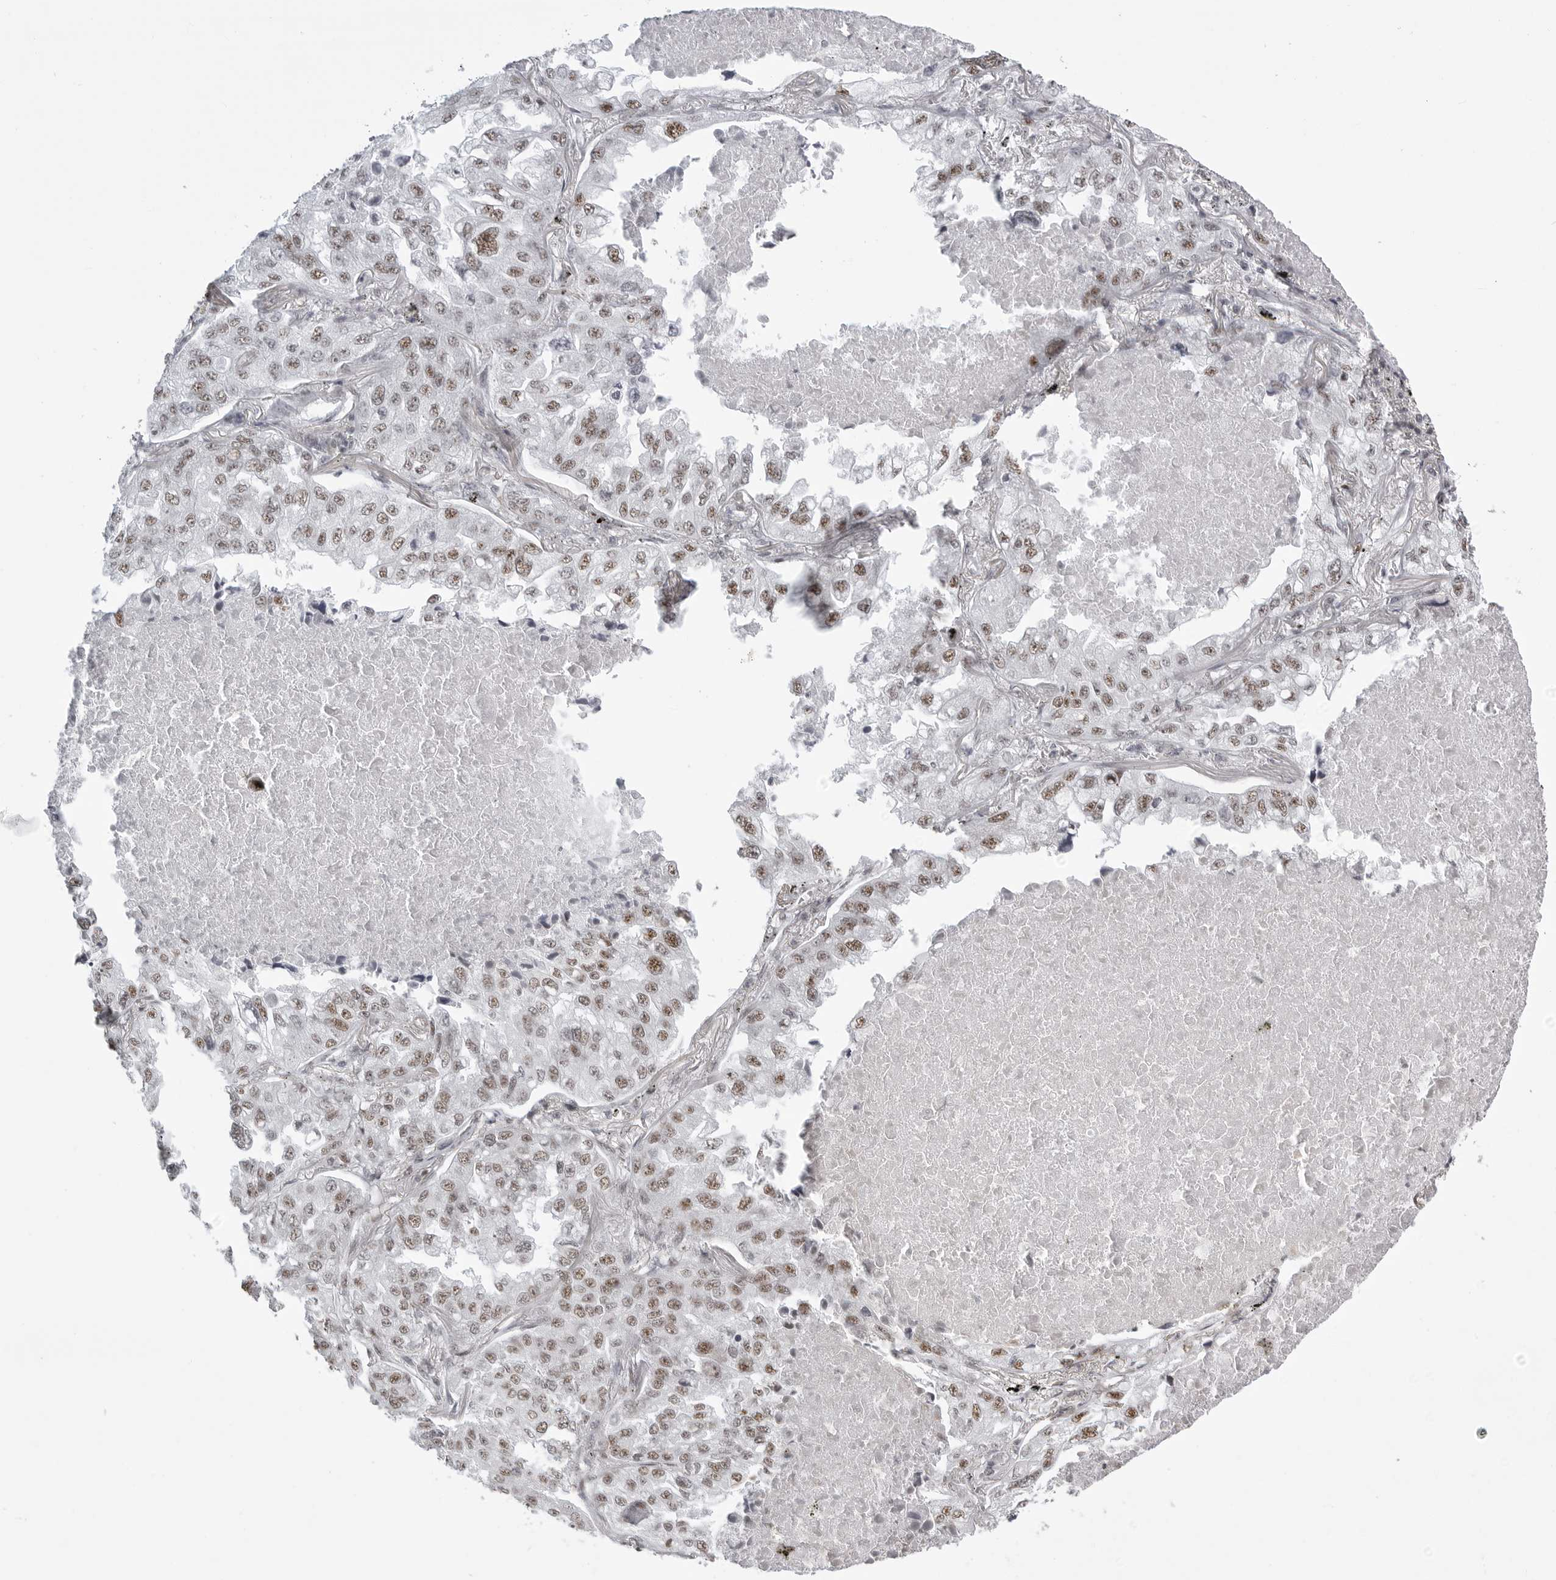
{"staining": {"intensity": "moderate", "quantity": "25%-75%", "location": "nuclear"}, "tissue": "lung cancer", "cell_type": "Tumor cells", "image_type": "cancer", "snomed": [{"axis": "morphology", "description": "Adenocarcinoma, NOS"}, {"axis": "topography", "description": "Lung"}], "caption": "IHC (DAB) staining of human adenocarcinoma (lung) demonstrates moderate nuclear protein staining in about 25%-75% of tumor cells. (brown staining indicates protein expression, while blue staining denotes nuclei).", "gene": "WRAP53", "patient": {"sex": "male", "age": 65}}